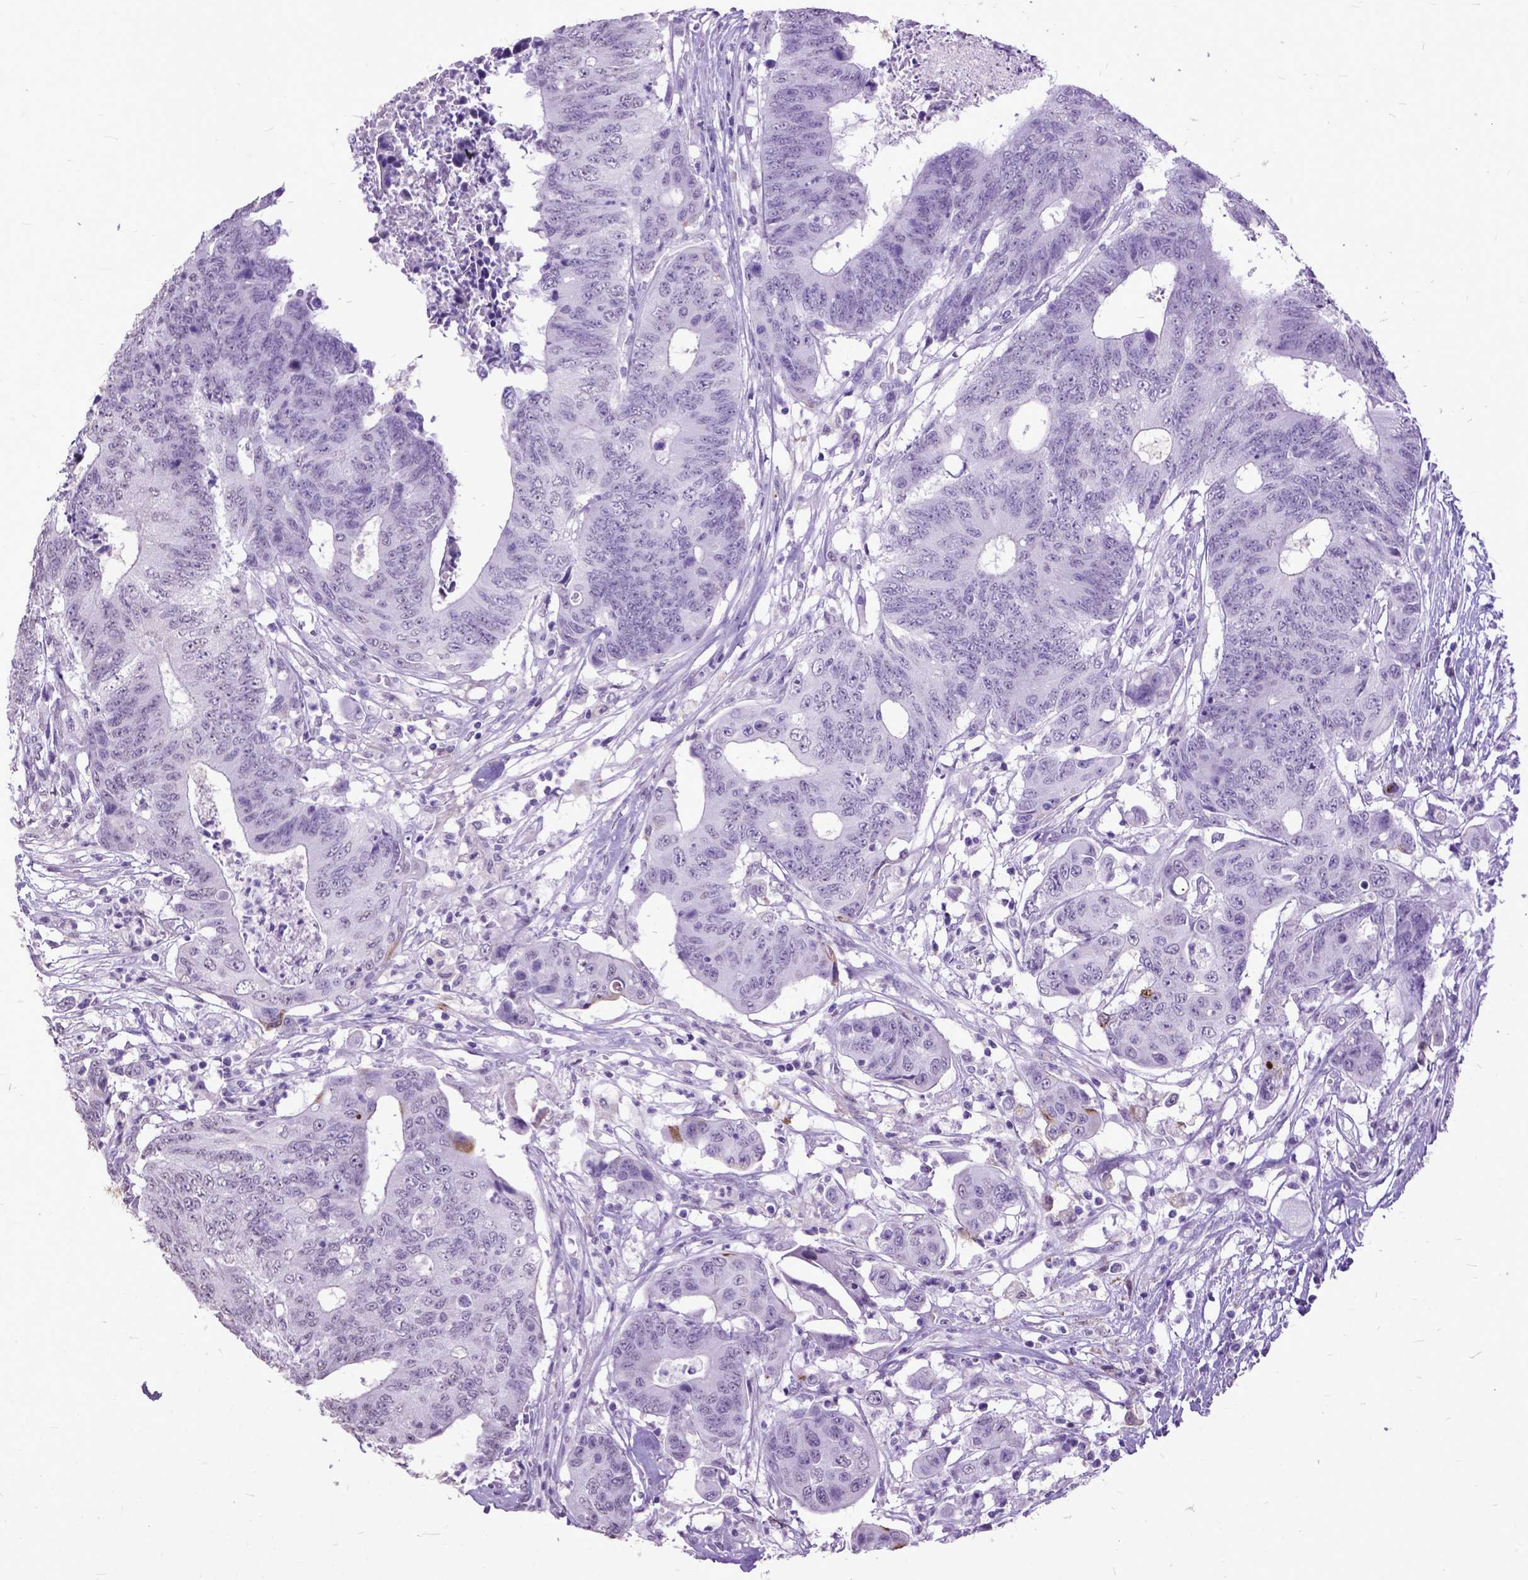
{"staining": {"intensity": "negative", "quantity": "none", "location": "none"}, "tissue": "colorectal cancer", "cell_type": "Tumor cells", "image_type": "cancer", "snomed": [{"axis": "morphology", "description": "Adenocarcinoma, NOS"}, {"axis": "topography", "description": "Colon"}], "caption": "The immunohistochemistry micrograph has no significant positivity in tumor cells of colorectal cancer tissue. (Stains: DAB (3,3'-diaminobenzidine) immunohistochemistry (IHC) with hematoxylin counter stain, Microscopy: brightfield microscopy at high magnification).", "gene": "MARCHF10", "patient": {"sex": "female", "age": 48}}